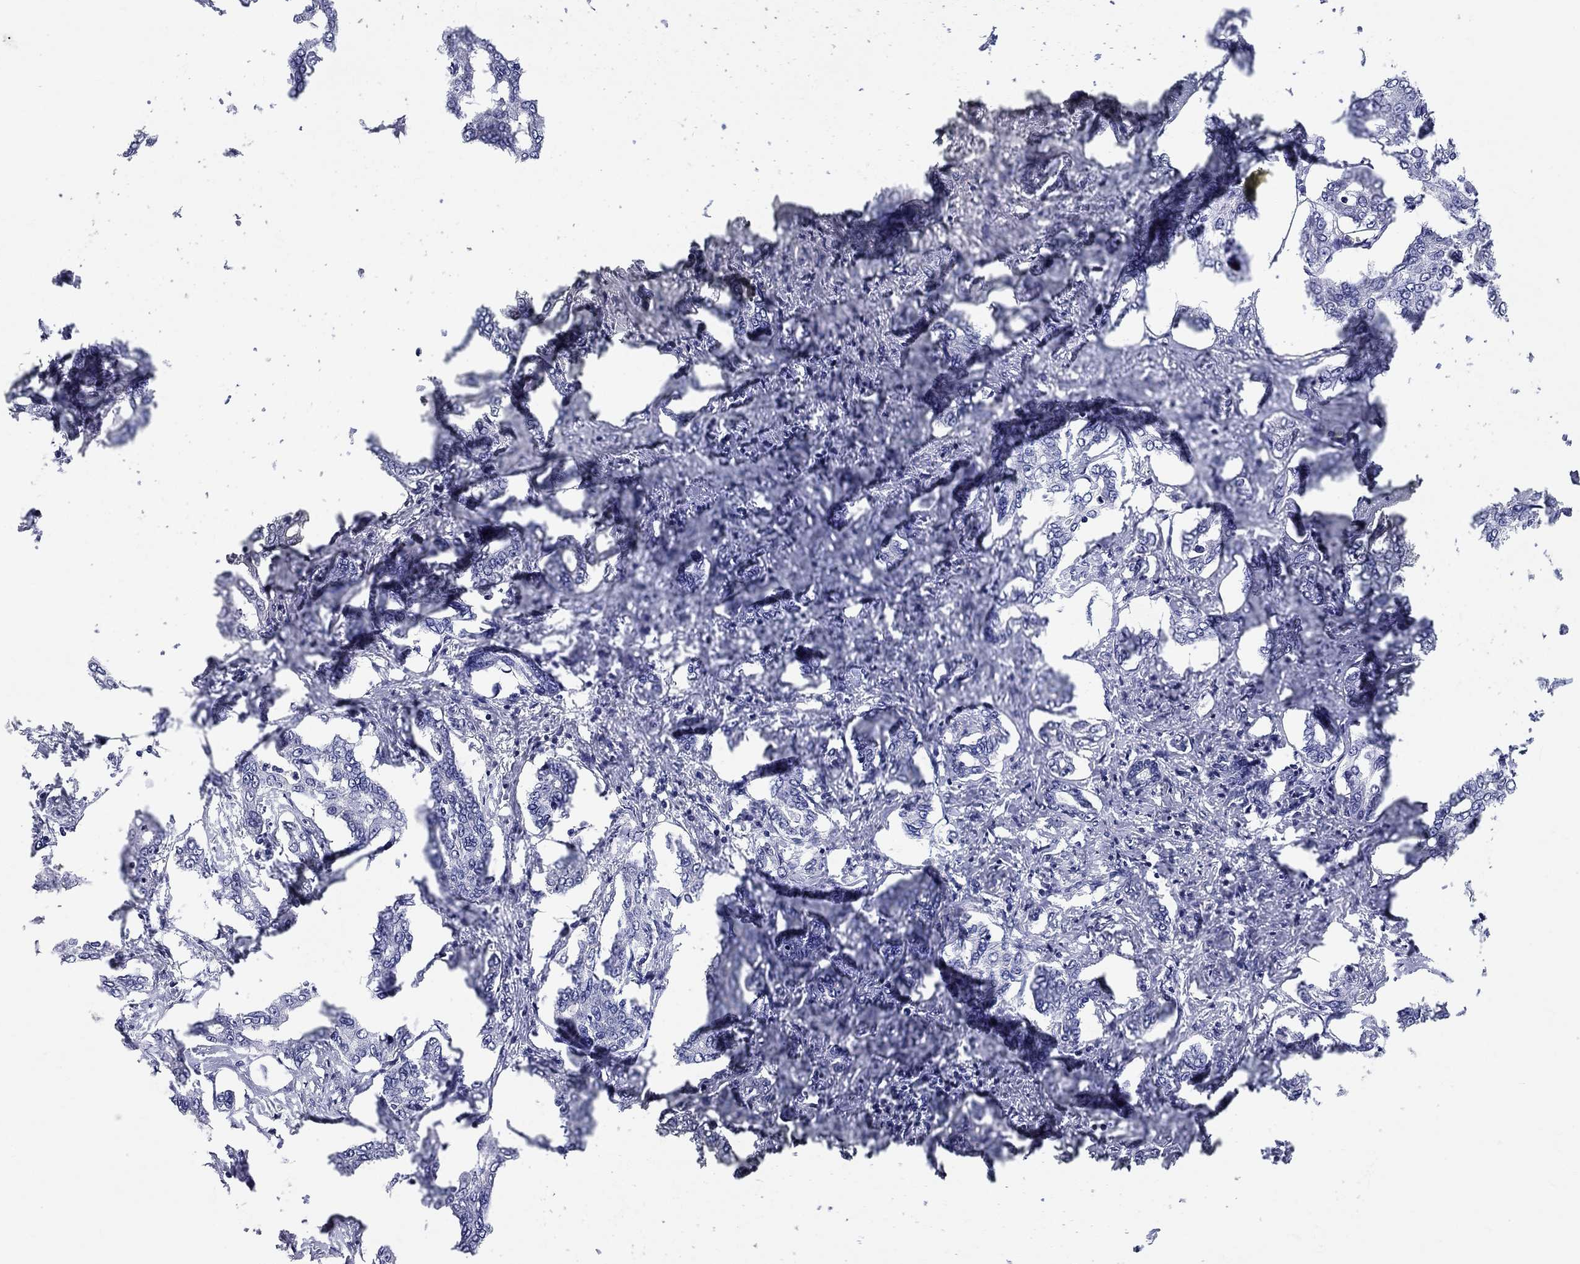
{"staining": {"intensity": "negative", "quantity": "none", "location": "none"}, "tissue": "liver cancer", "cell_type": "Tumor cells", "image_type": "cancer", "snomed": [{"axis": "morphology", "description": "Cholangiocarcinoma"}, {"axis": "topography", "description": "Liver"}], "caption": "High power microscopy histopathology image of an IHC image of liver cancer (cholangiocarcinoma), revealing no significant expression in tumor cells.", "gene": "PHOX2B", "patient": {"sex": "female", "age": 47}}